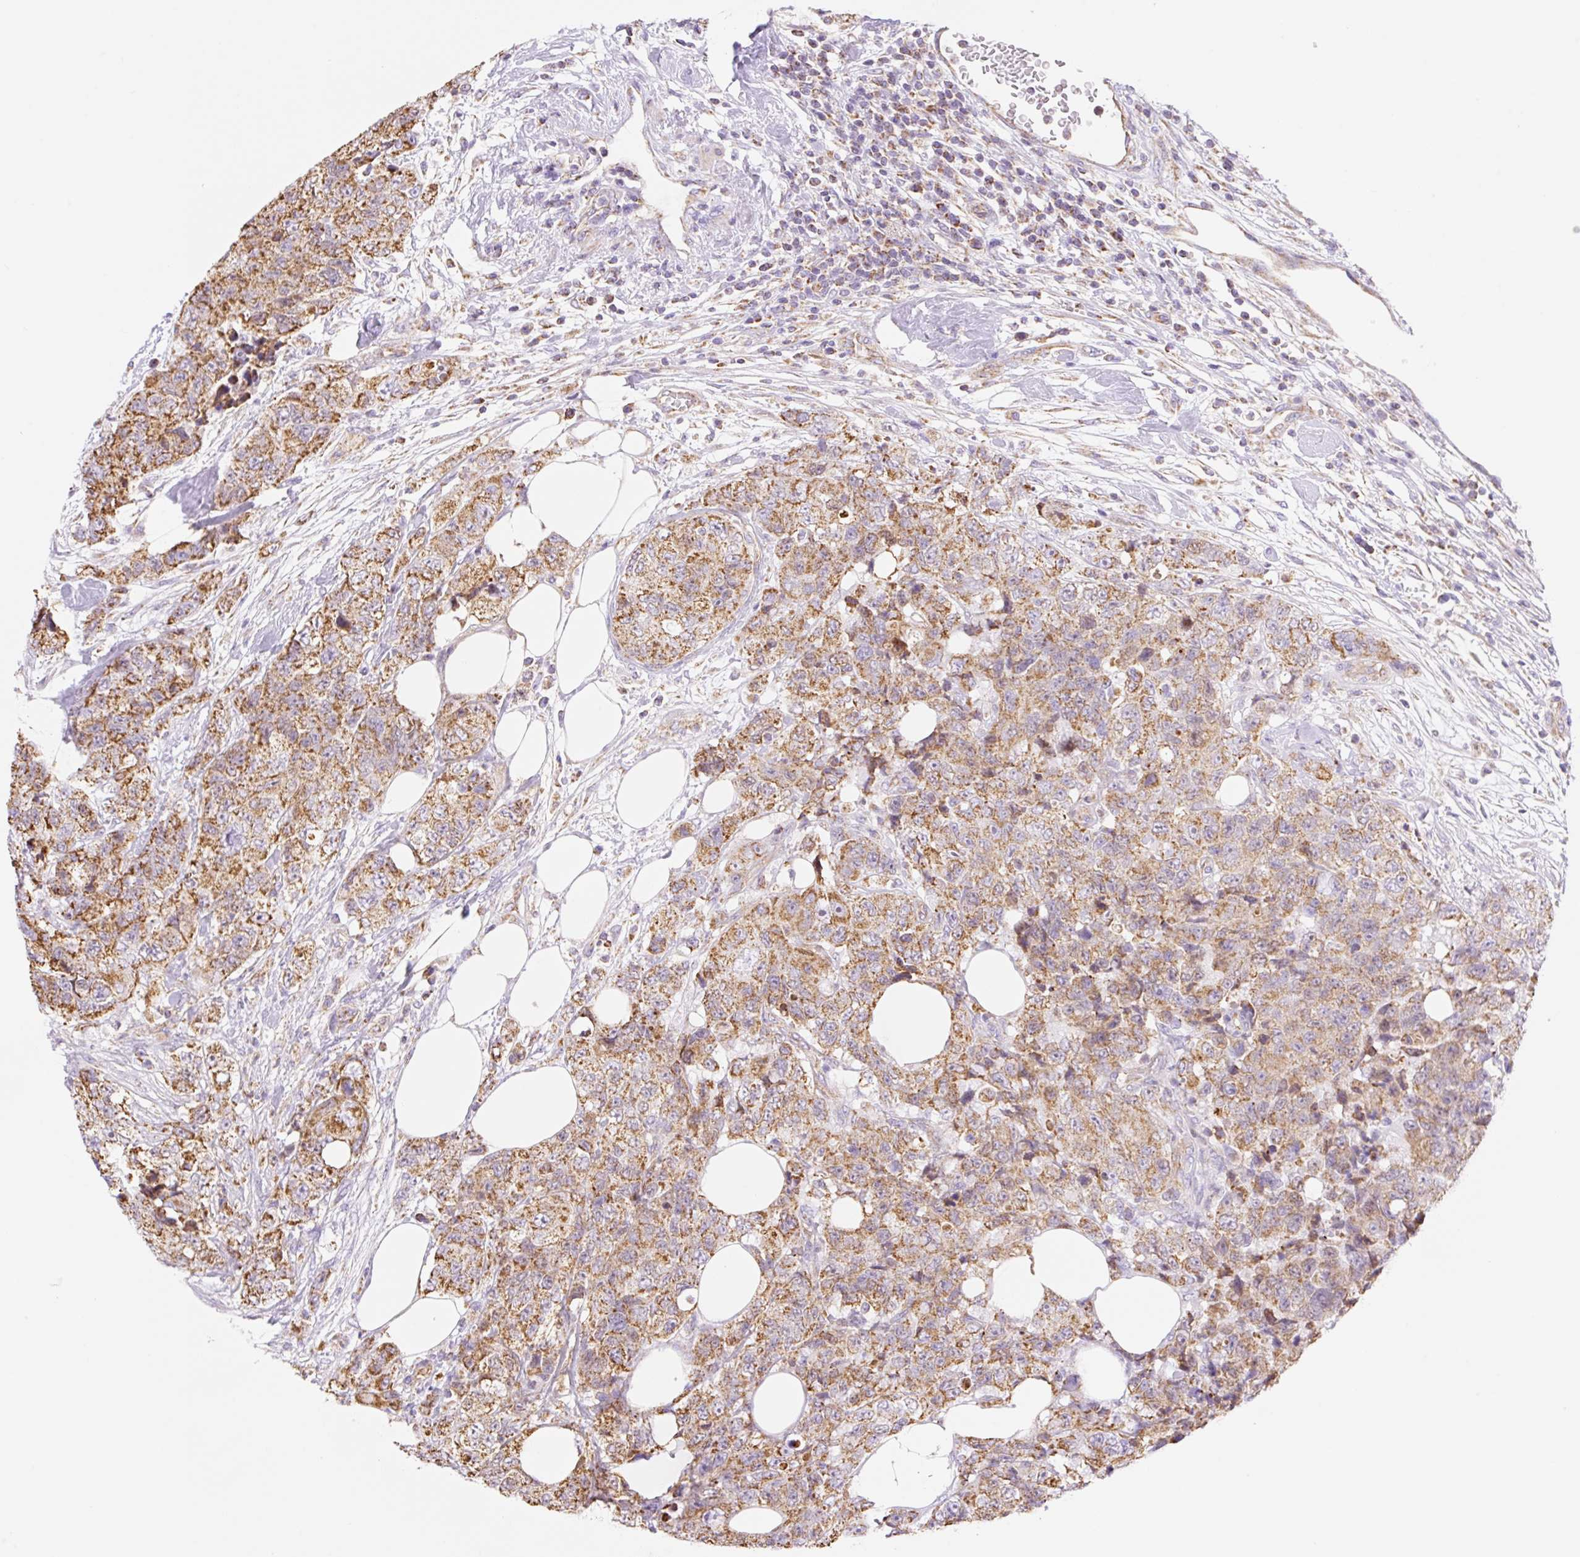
{"staining": {"intensity": "moderate", "quantity": ">75%", "location": "cytoplasmic/membranous"}, "tissue": "urothelial cancer", "cell_type": "Tumor cells", "image_type": "cancer", "snomed": [{"axis": "morphology", "description": "Urothelial carcinoma, High grade"}, {"axis": "topography", "description": "Urinary bladder"}], "caption": "There is medium levels of moderate cytoplasmic/membranous staining in tumor cells of urothelial cancer, as demonstrated by immunohistochemical staining (brown color).", "gene": "ESAM", "patient": {"sex": "female", "age": 78}}